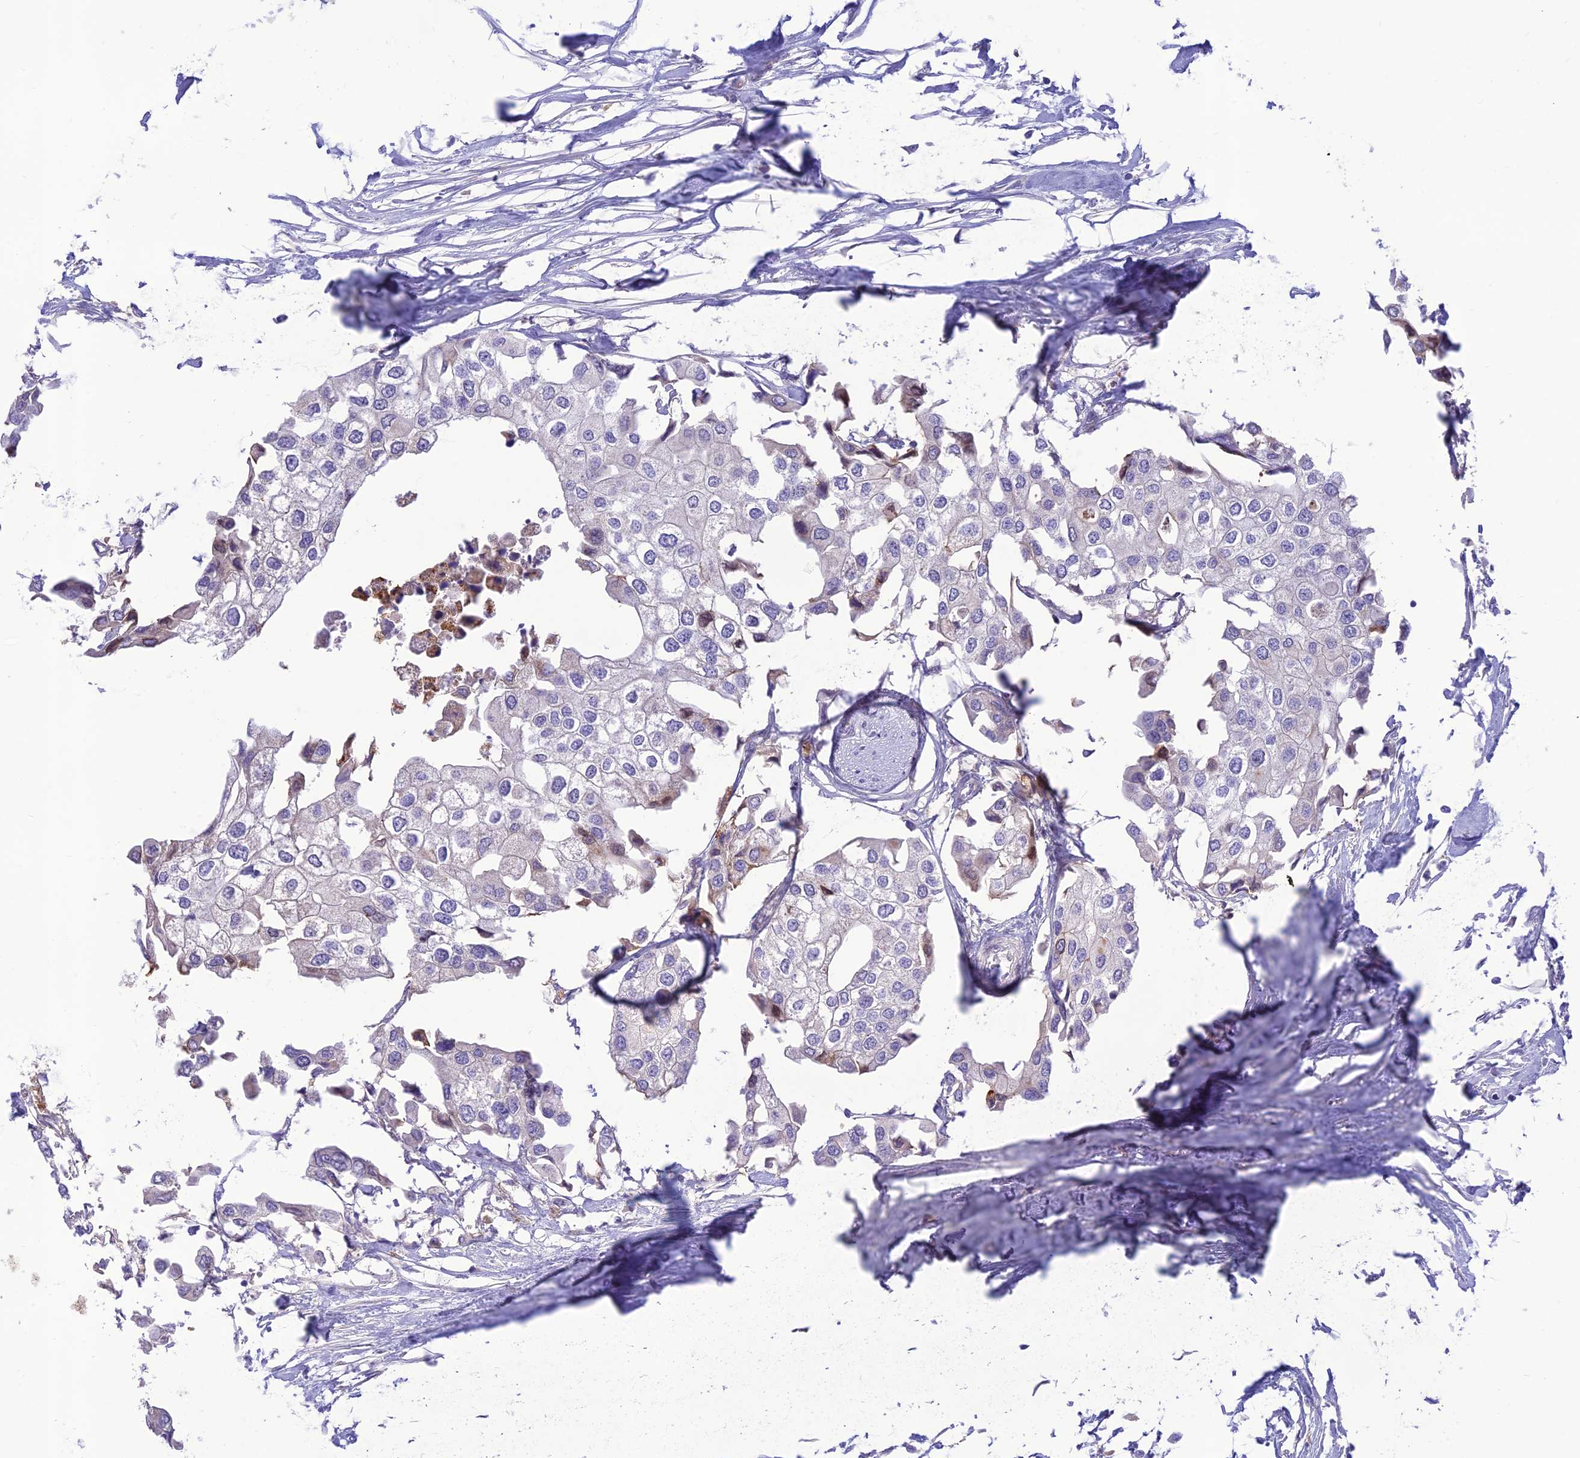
{"staining": {"intensity": "negative", "quantity": "none", "location": "none"}, "tissue": "urothelial cancer", "cell_type": "Tumor cells", "image_type": "cancer", "snomed": [{"axis": "morphology", "description": "Urothelial carcinoma, High grade"}, {"axis": "topography", "description": "Urinary bladder"}], "caption": "Tumor cells show no significant protein positivity in urothelial cancer.", "gene": "ITGAE", "patient": {"sex": "male", "age": 64}}